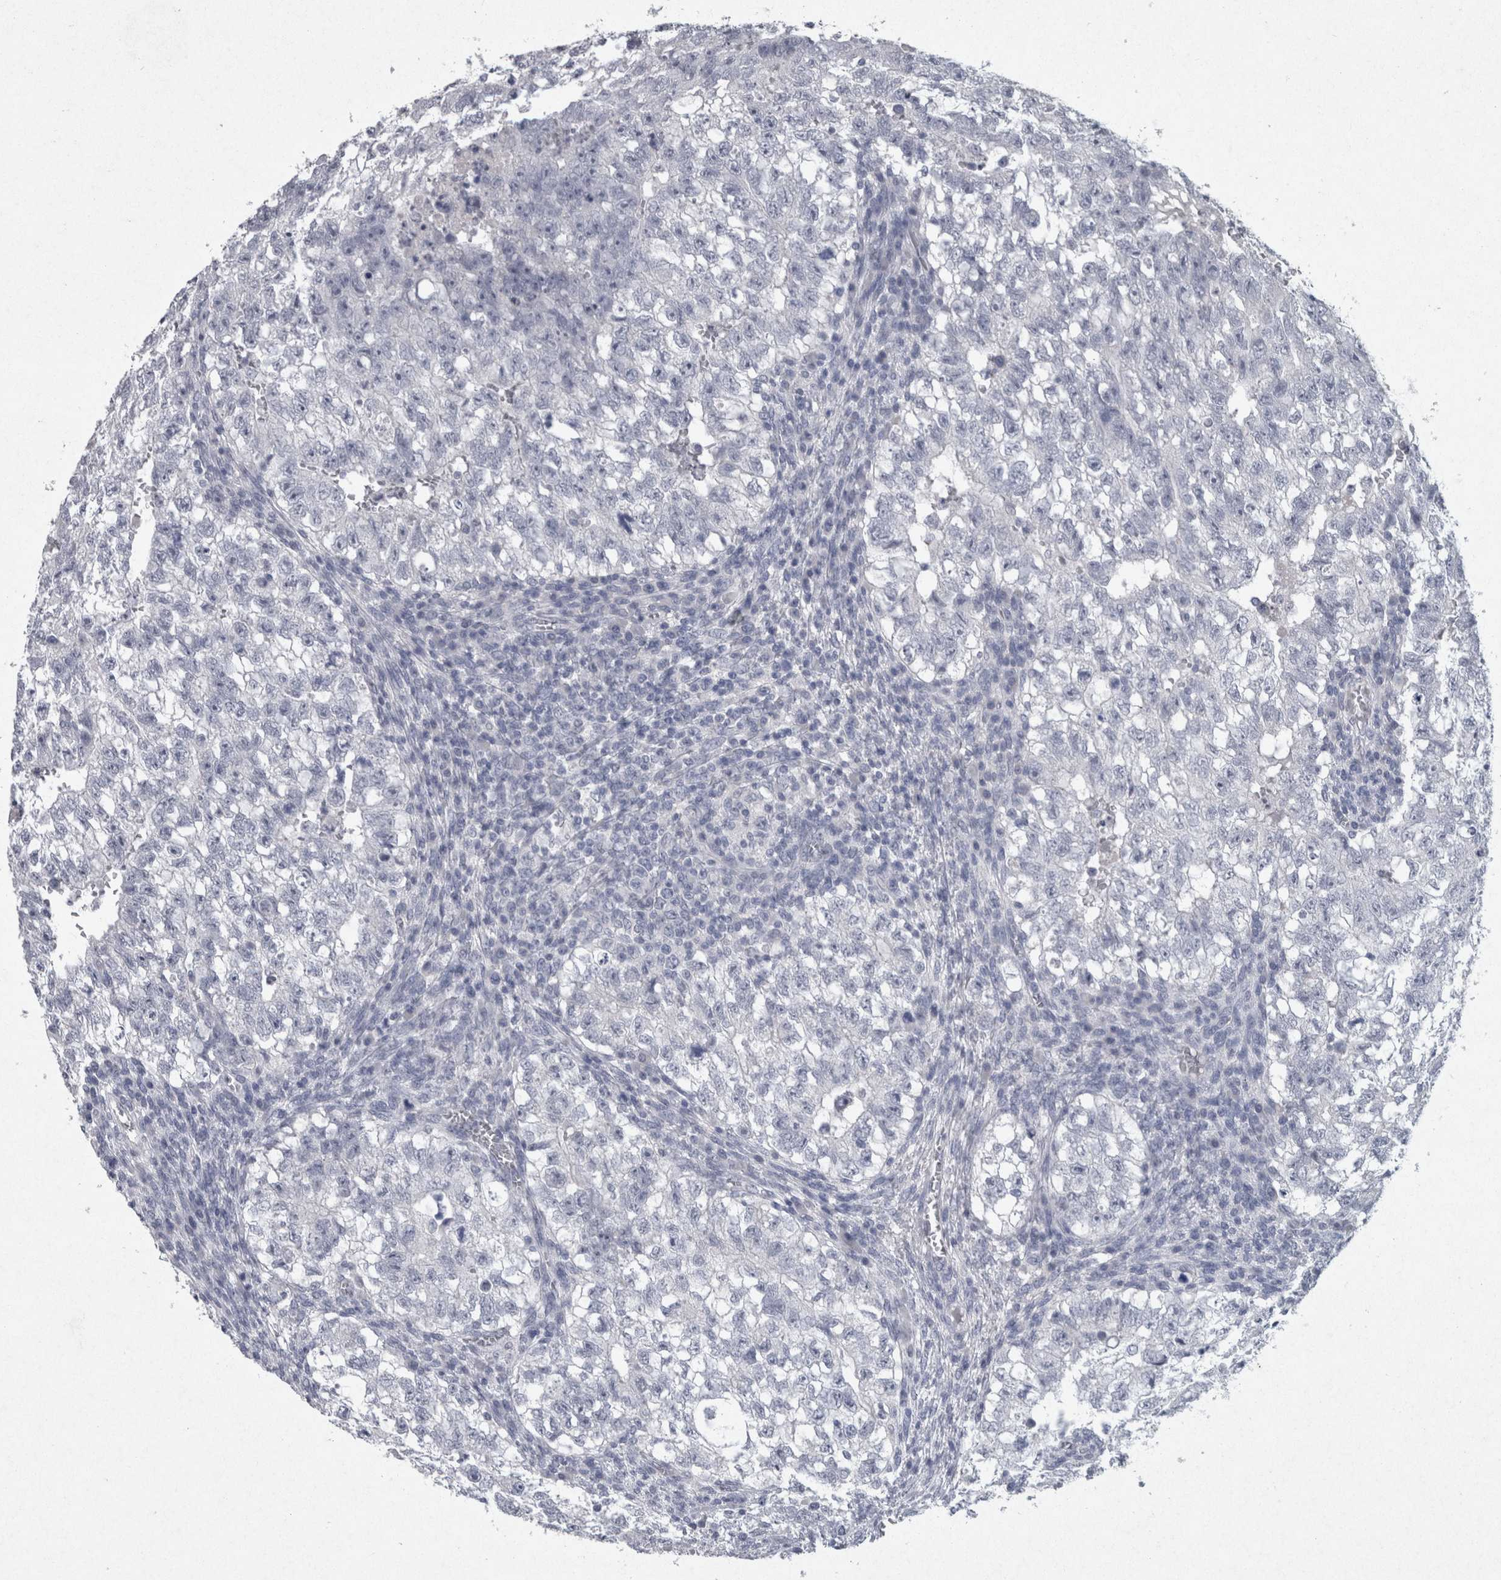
{"staining": {"intensity": "negative", "quantity": "none", "location": "none"}, "tissue": "testis cancer", "cell_type": "Tumor cells", "image_type": "cancer", "snomed": [{"axis": "morphology", "description": "Seminoma, NOS"}, {"axis": "morphology", "description": "Carcinoma, Embryonal, NOS"}, {"axis": "topography", "description": "Testis"}], "caption": "Immunohistochemistry histopathology image of neoplastic tissue: human testis seminoma stained with DAB displays no significant protein staining in tumor cells.", "gene": "PDX1", "patient": {"sex": "male", "age": 38}}